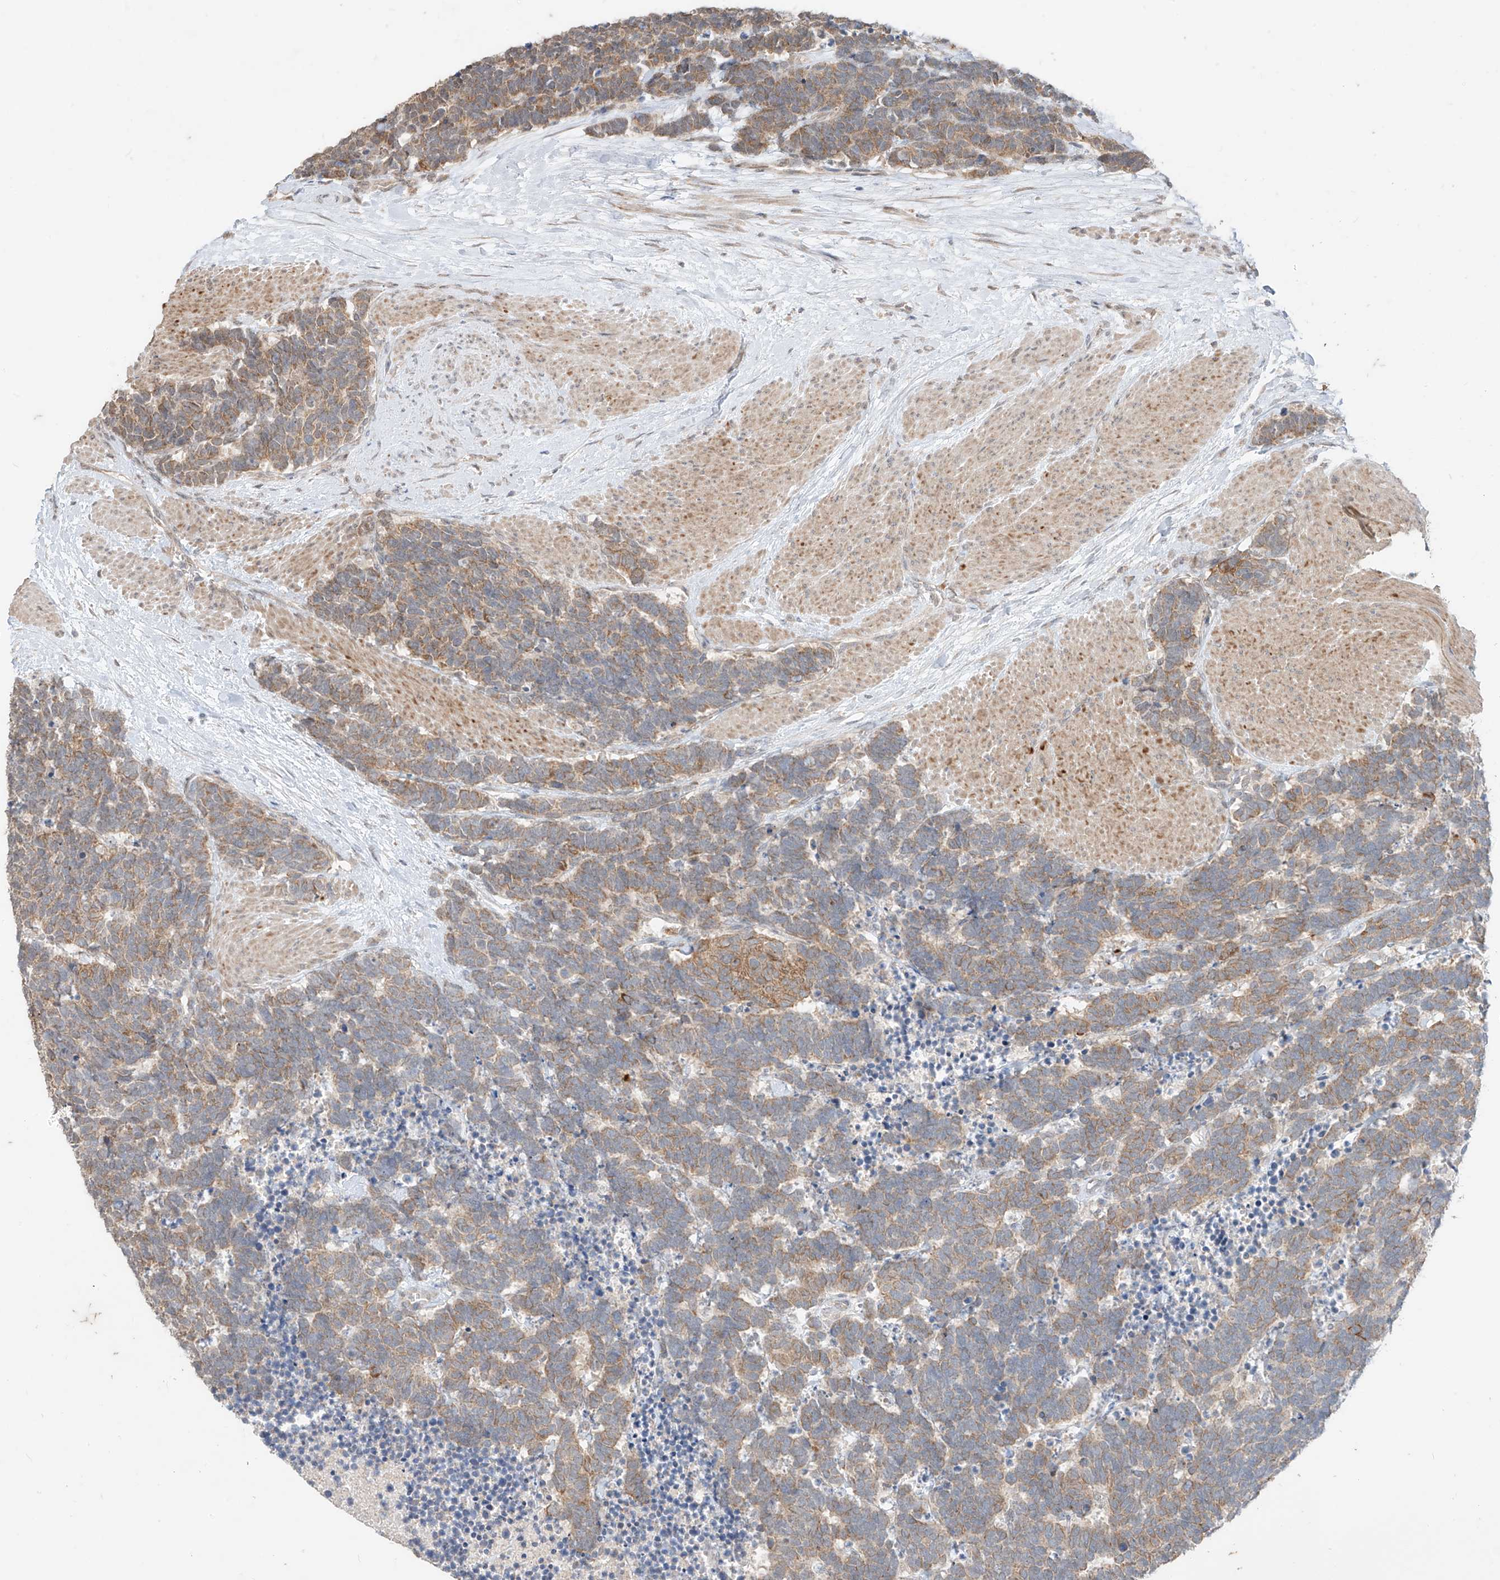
{"staining": {"intensity": "moderate", "quantity": ">75%", "location": "cytoplasmic/membranous"}, "tissue": "carcinoid", "cell_type": "Tumor cells", "image_type": "cancer", "snomed": [{"axis": "morphology", "description": "Carcinoma, NOS"}, {"axis": "morphology", "description": "Carcinoid, malignant, NOS"}, {"axis": "topography", "description": "Urinary bladder"}], "caption": "Carcinoid (malignant) stained with a brown dye demonstrates moderate cytoplasmic/membranous positive positivity in about >75% of tumor cells.", "gene": "MTUS2", "patient": {"sex": "male", "age": 57}}